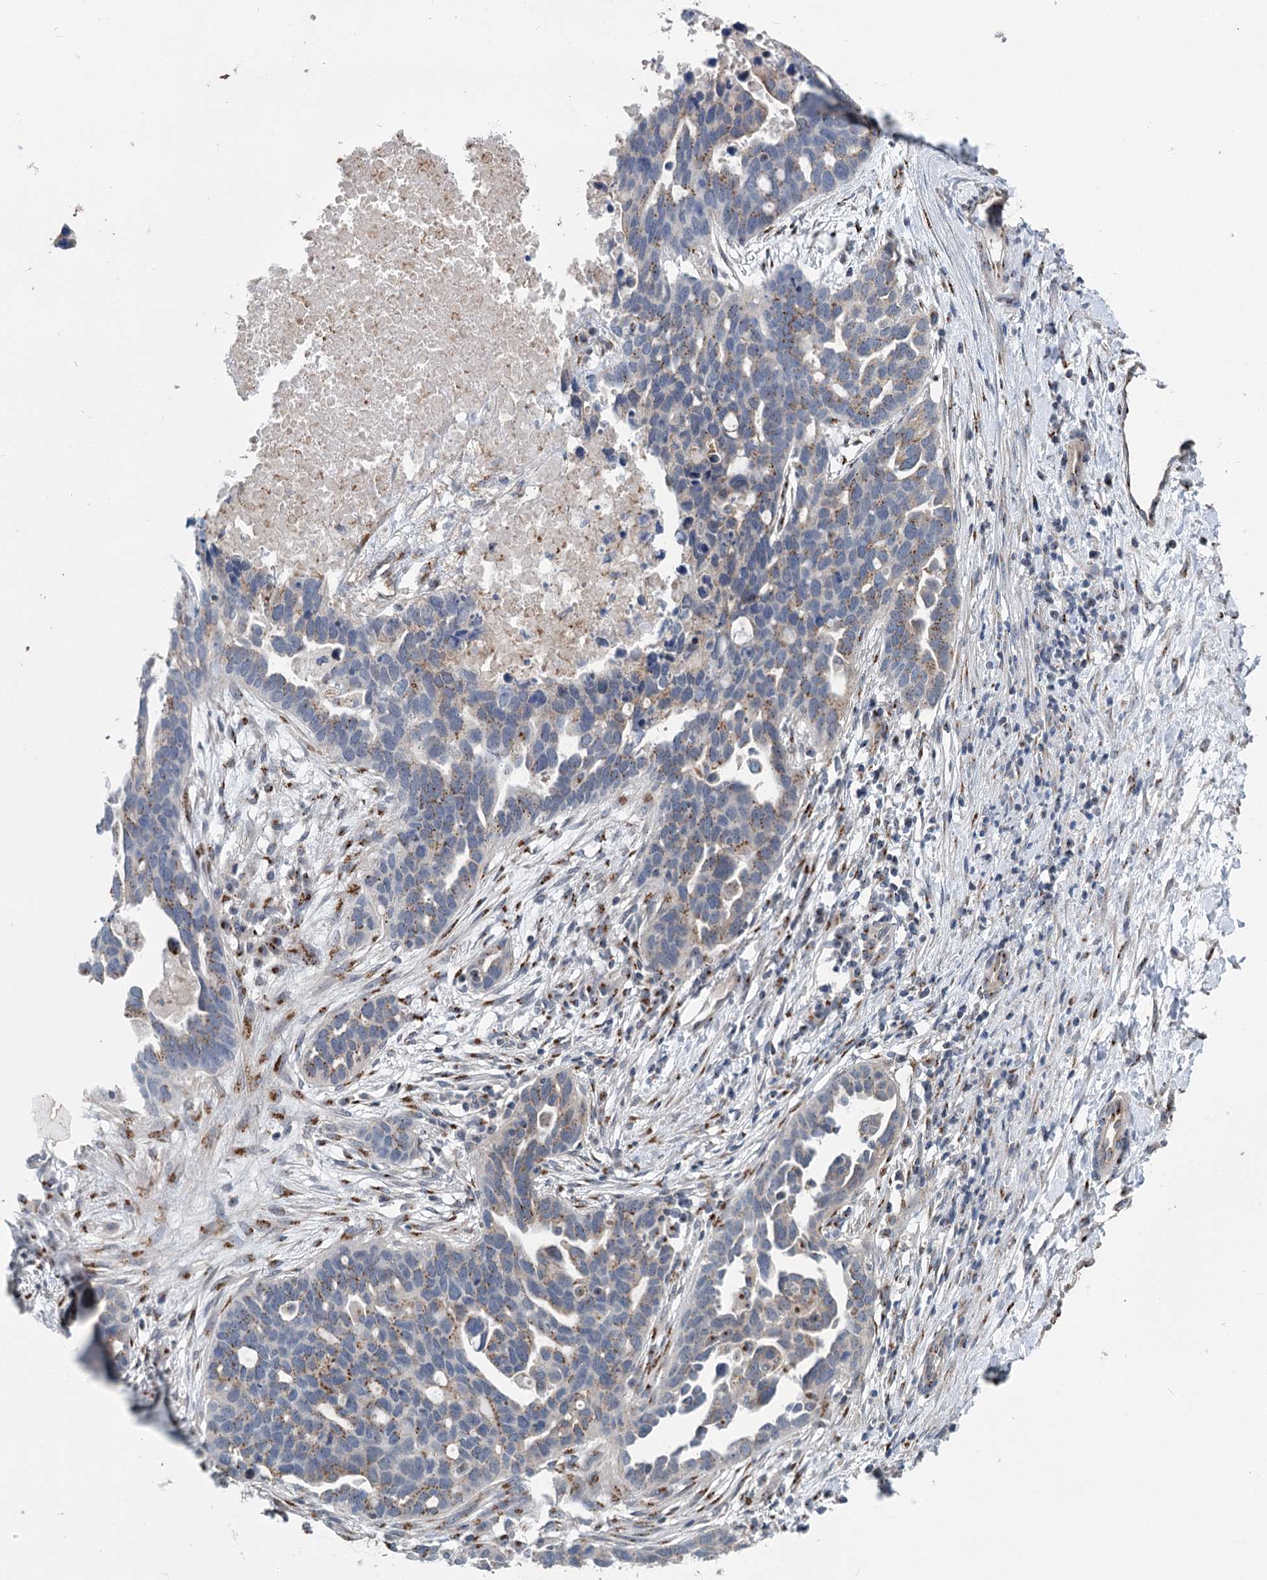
{"staining": {"intensity": "moderate", "quantity": "25%-75%", "location": "cytoplasmic/membranous"}, "tissue": "ovarian cancer", "cell_type": "Tumor cells", "image_type": "cancer", "snomed": [{"axis": "morphology", "description": "Cystadenocarcinoma, serous, NOS"}, {"axis": "topography", "description": "Ovary"}], "caption": "High-magnification brightfield microscopy of serous cystadenocarcinoma (ovarian) stained with DAB (brown) and counterstained with hematoxylin (blue). tumor cells exhibit moderate cytoplasmic/membranous positivity is appreciated in approximately25%-75% of cells.", "gene": "ITIH5", "patient": {"sex": "female", "age": 54}}